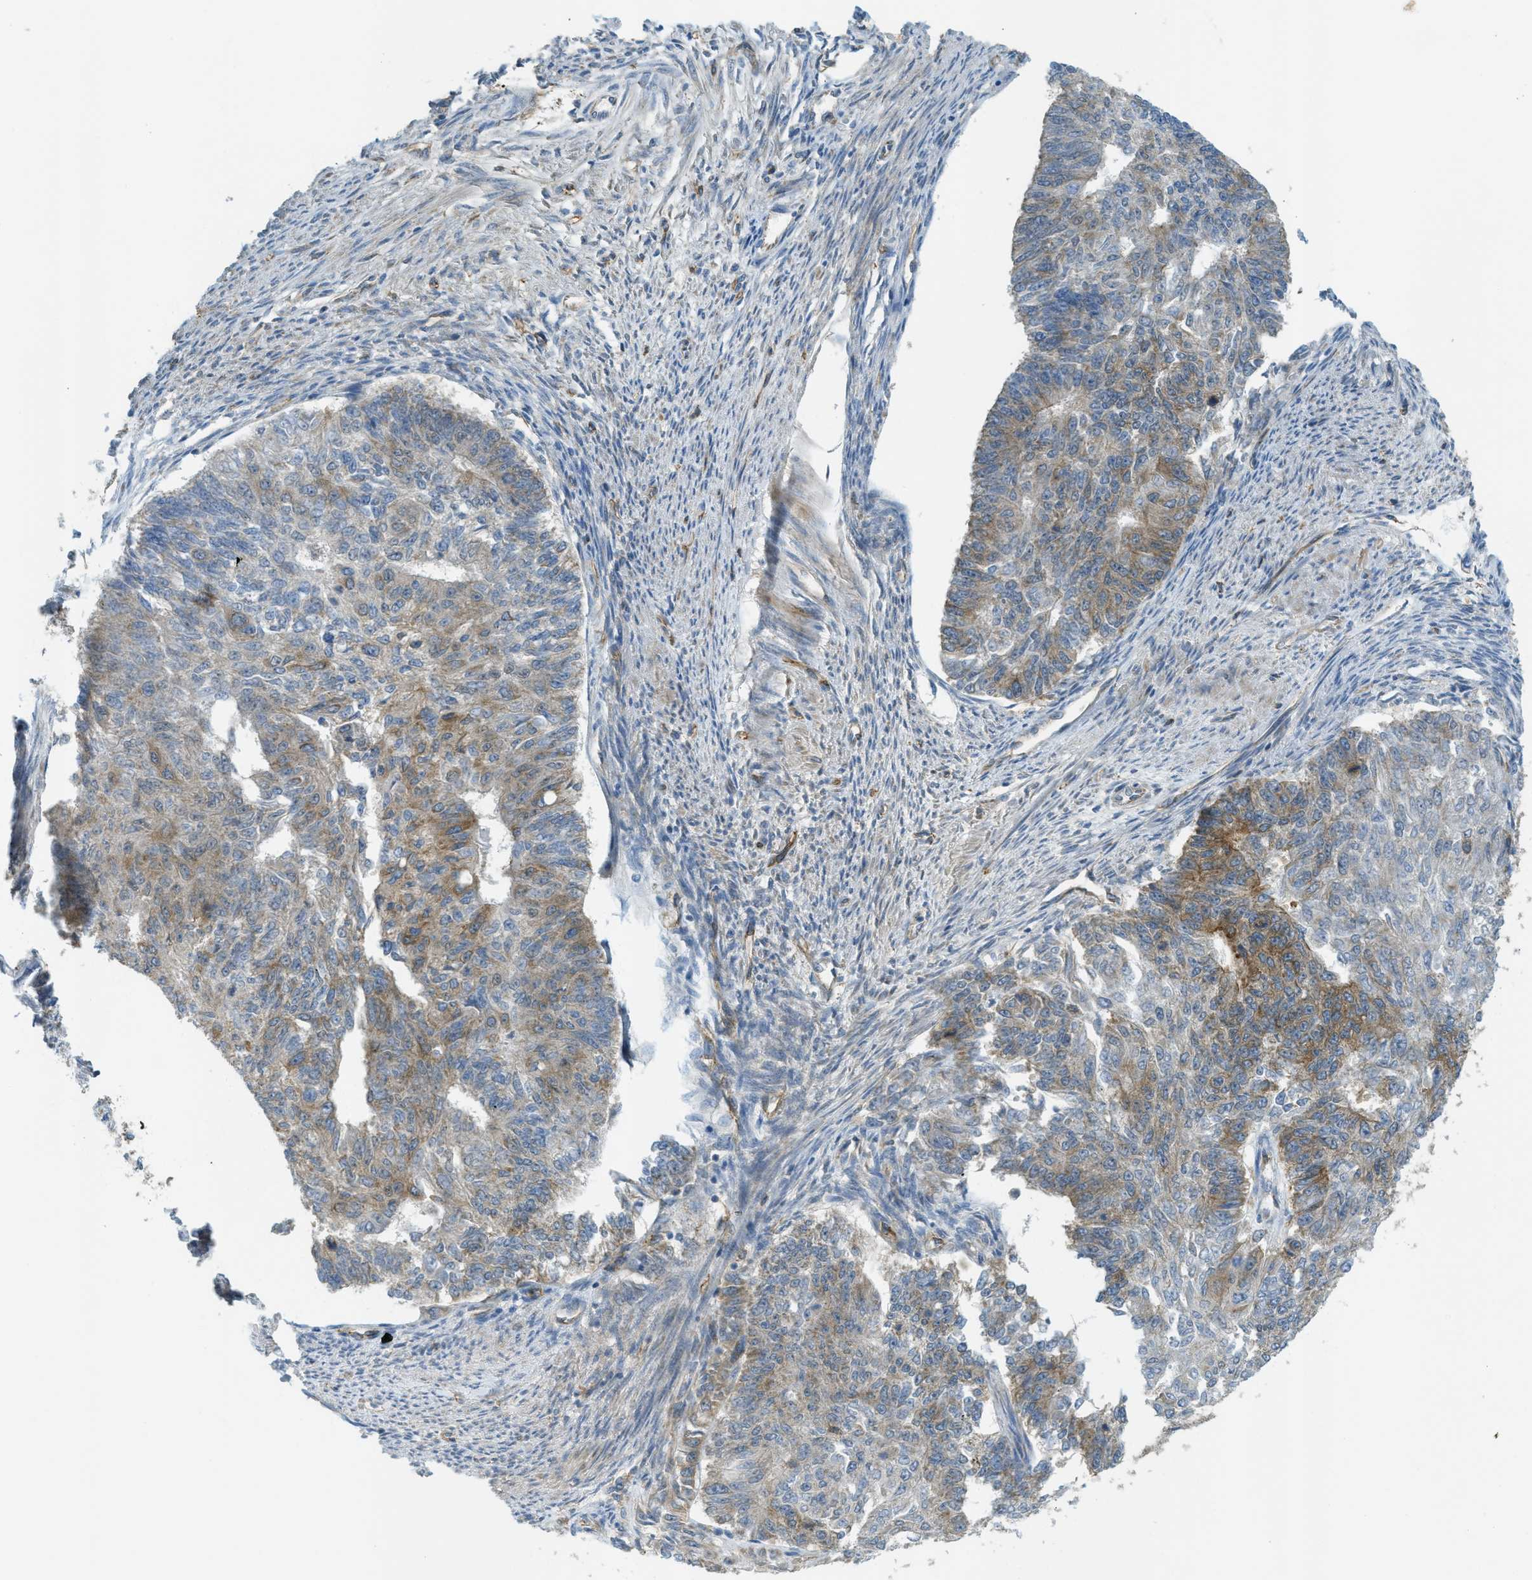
{"staining": {"intensity": "weak", "quantity": "25%-75%", "location": "cytoplasmic/membranous"}, "tissue": "endometrial cancer", "cell_type": "Tumor cells", "image_type": "cancer", "snomed": [{"axis": "morphology", "description": "Adenocarcinoma, NOS"}, {"axis": "topography", "description": "Endometrium"}], "caption": "The micrograph exhibits immunohistochemical staining of endometrial cancer (adenocarcinoma). There is weak cytoplasmic/membranous expression is identified in about 25%-75% of tumor cells.", "gene": "JCAD", "patient": {"sex": "female", "age": 32}}